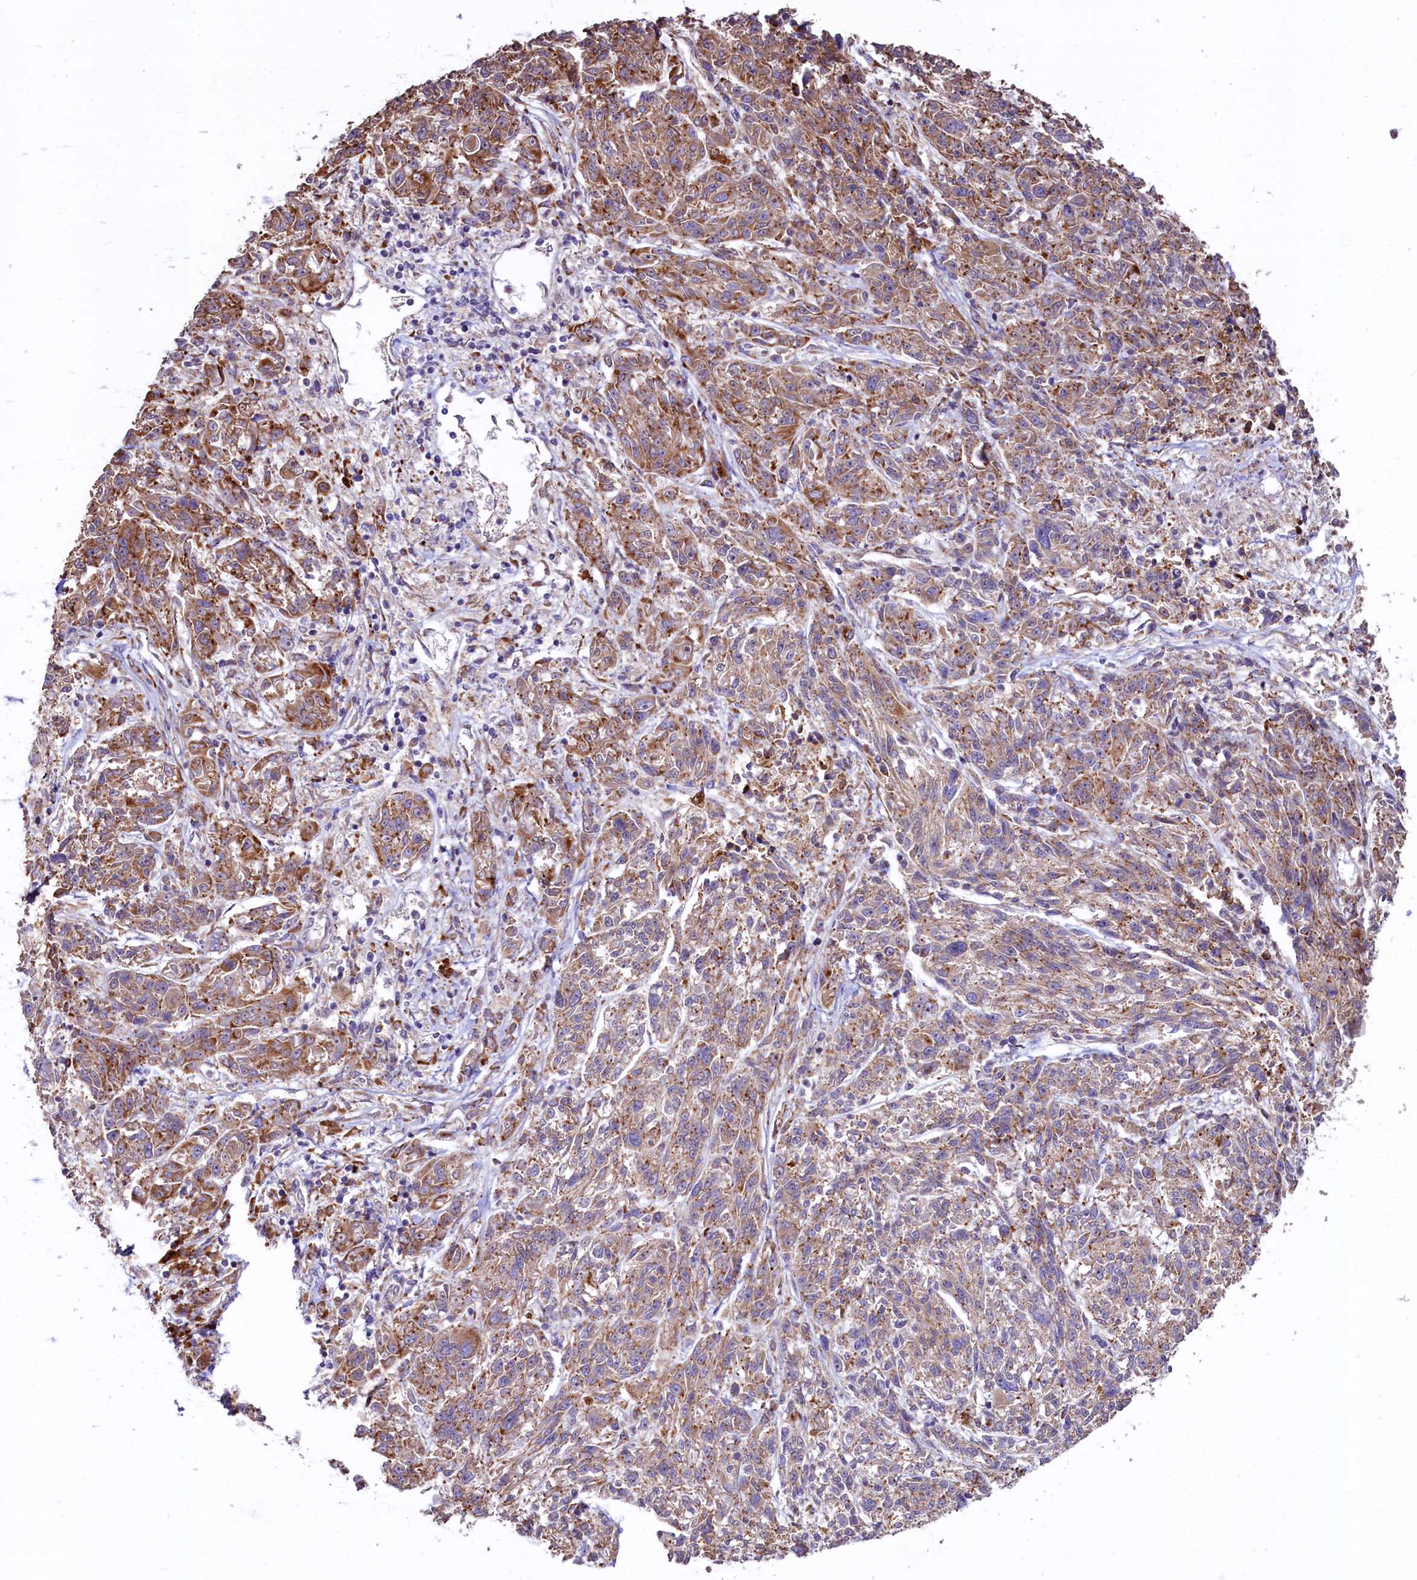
{"staining": {"intensity": "moderate", "quantity": ">75%", "location": "cytoplasmic/membranous"}, "tissue": "melanoma", "cell_type": "Tumor cells", "image_type": "cancer", "snomed": [{"axis": "morphology", "description": "Malignant melanoma, NOS"}, {"axis": "topography", "description": "Skin"}], "caption": "Approximately >75% of tumor cells in malignant melanoma exhibit moderate cytoplasmic/membranous protein positivity as visualized by brown immunohistochemical staining.", "gene": "C5orf15", "patient": {"sex": "male", "age": 53}}